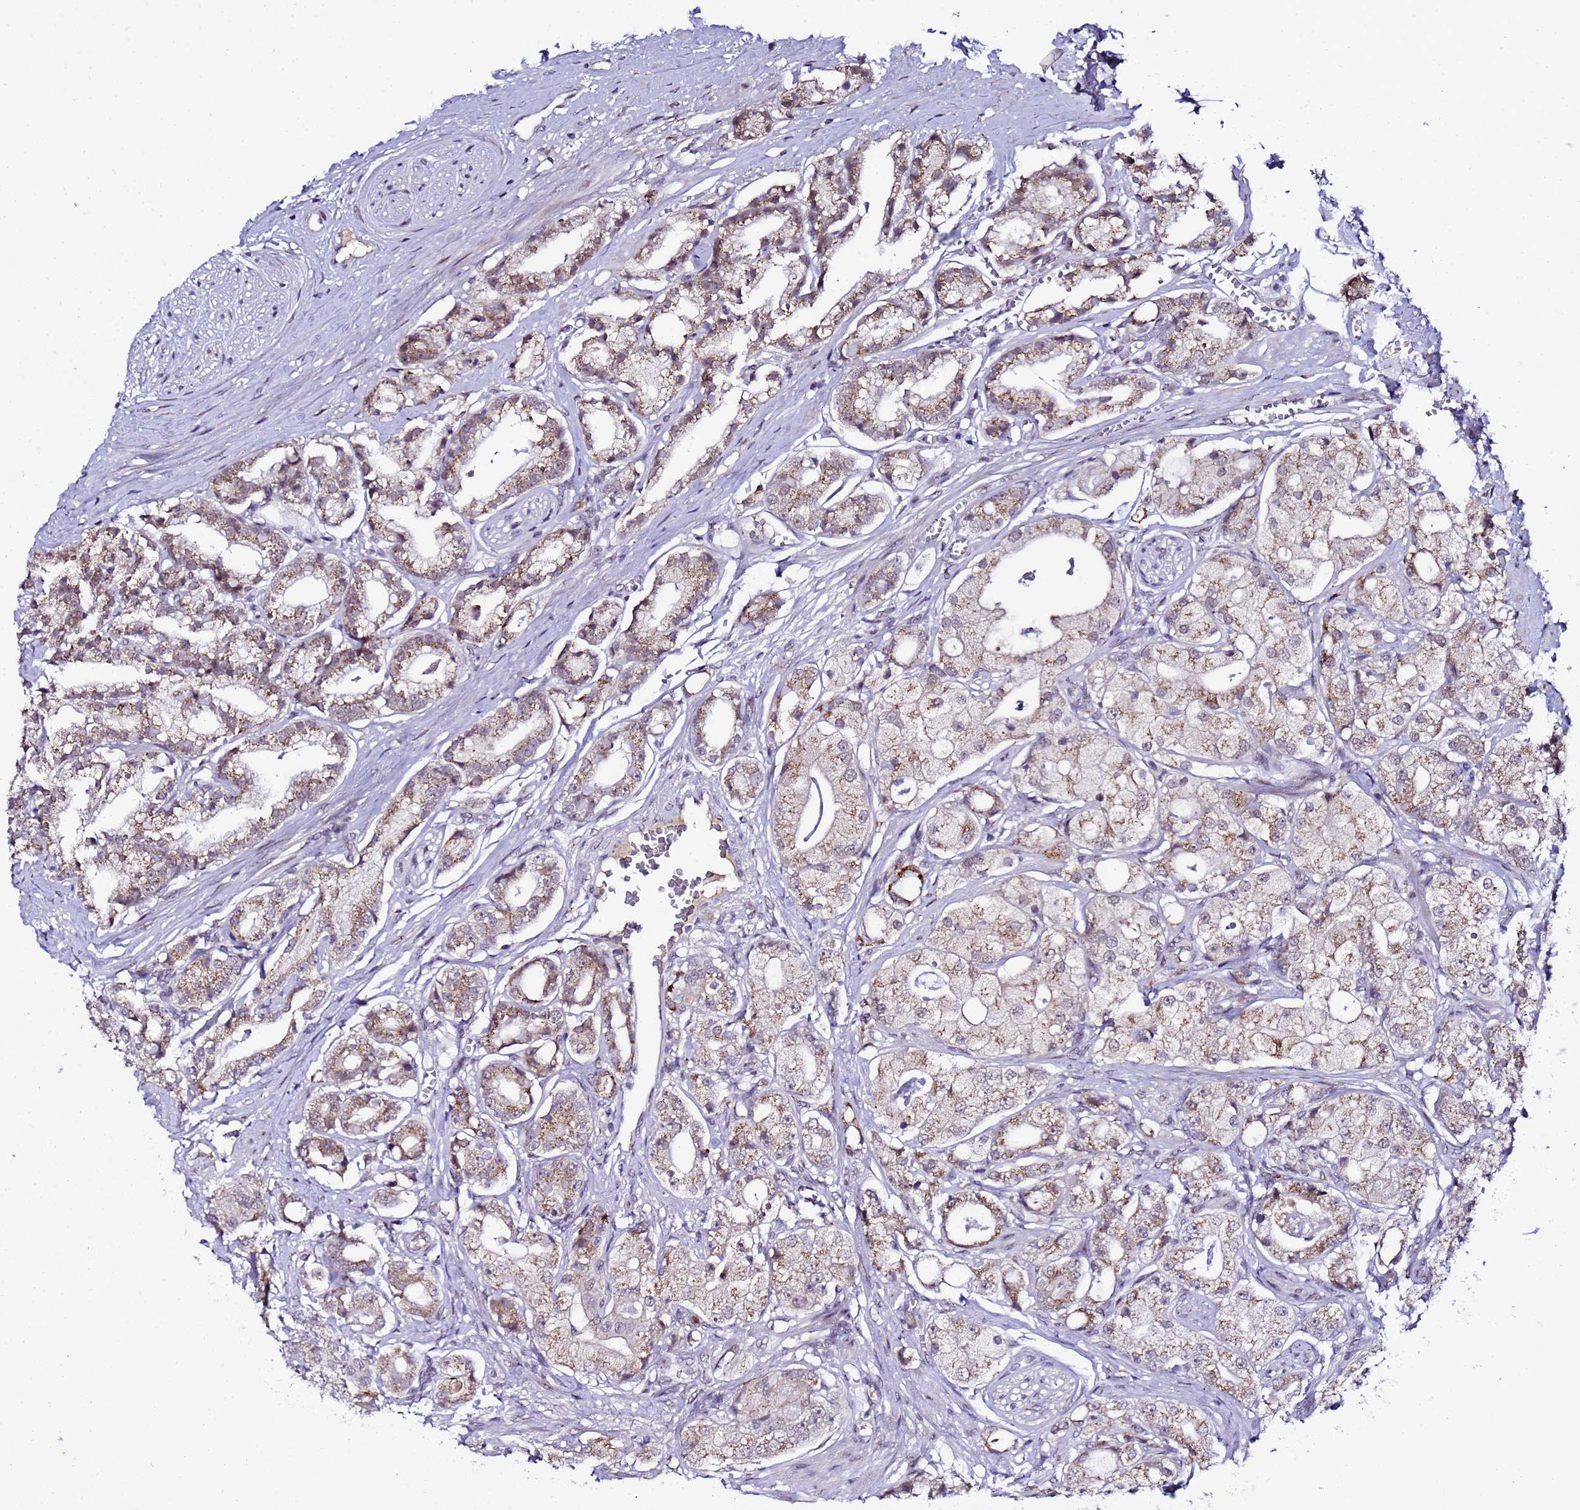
{"staining": {"intensity": "moderate", "quantity": ">75%", "location": "cytoplasmic/membranous,nuclear"}, "tissue": "prostate cancer", "cell_type": "Tumor cells", "image_type": "cancer", "snomed": [{"axis": "morphology", "description": "Adenocarcinoma, High grade"}, {"axis": "topography", "description": "Prostate"}], "caption": "Immunohistochemical staining of human prostate high-grade adenocarcinoma reveals moderate cytoplasmic/membranous and nuclear protein positivity in approximately >75% of tumor cells. (IHC, brightfield microscopy, high magnification).", "gene": "C19orf47", "patient": {"sex": "male", "age": 71}}